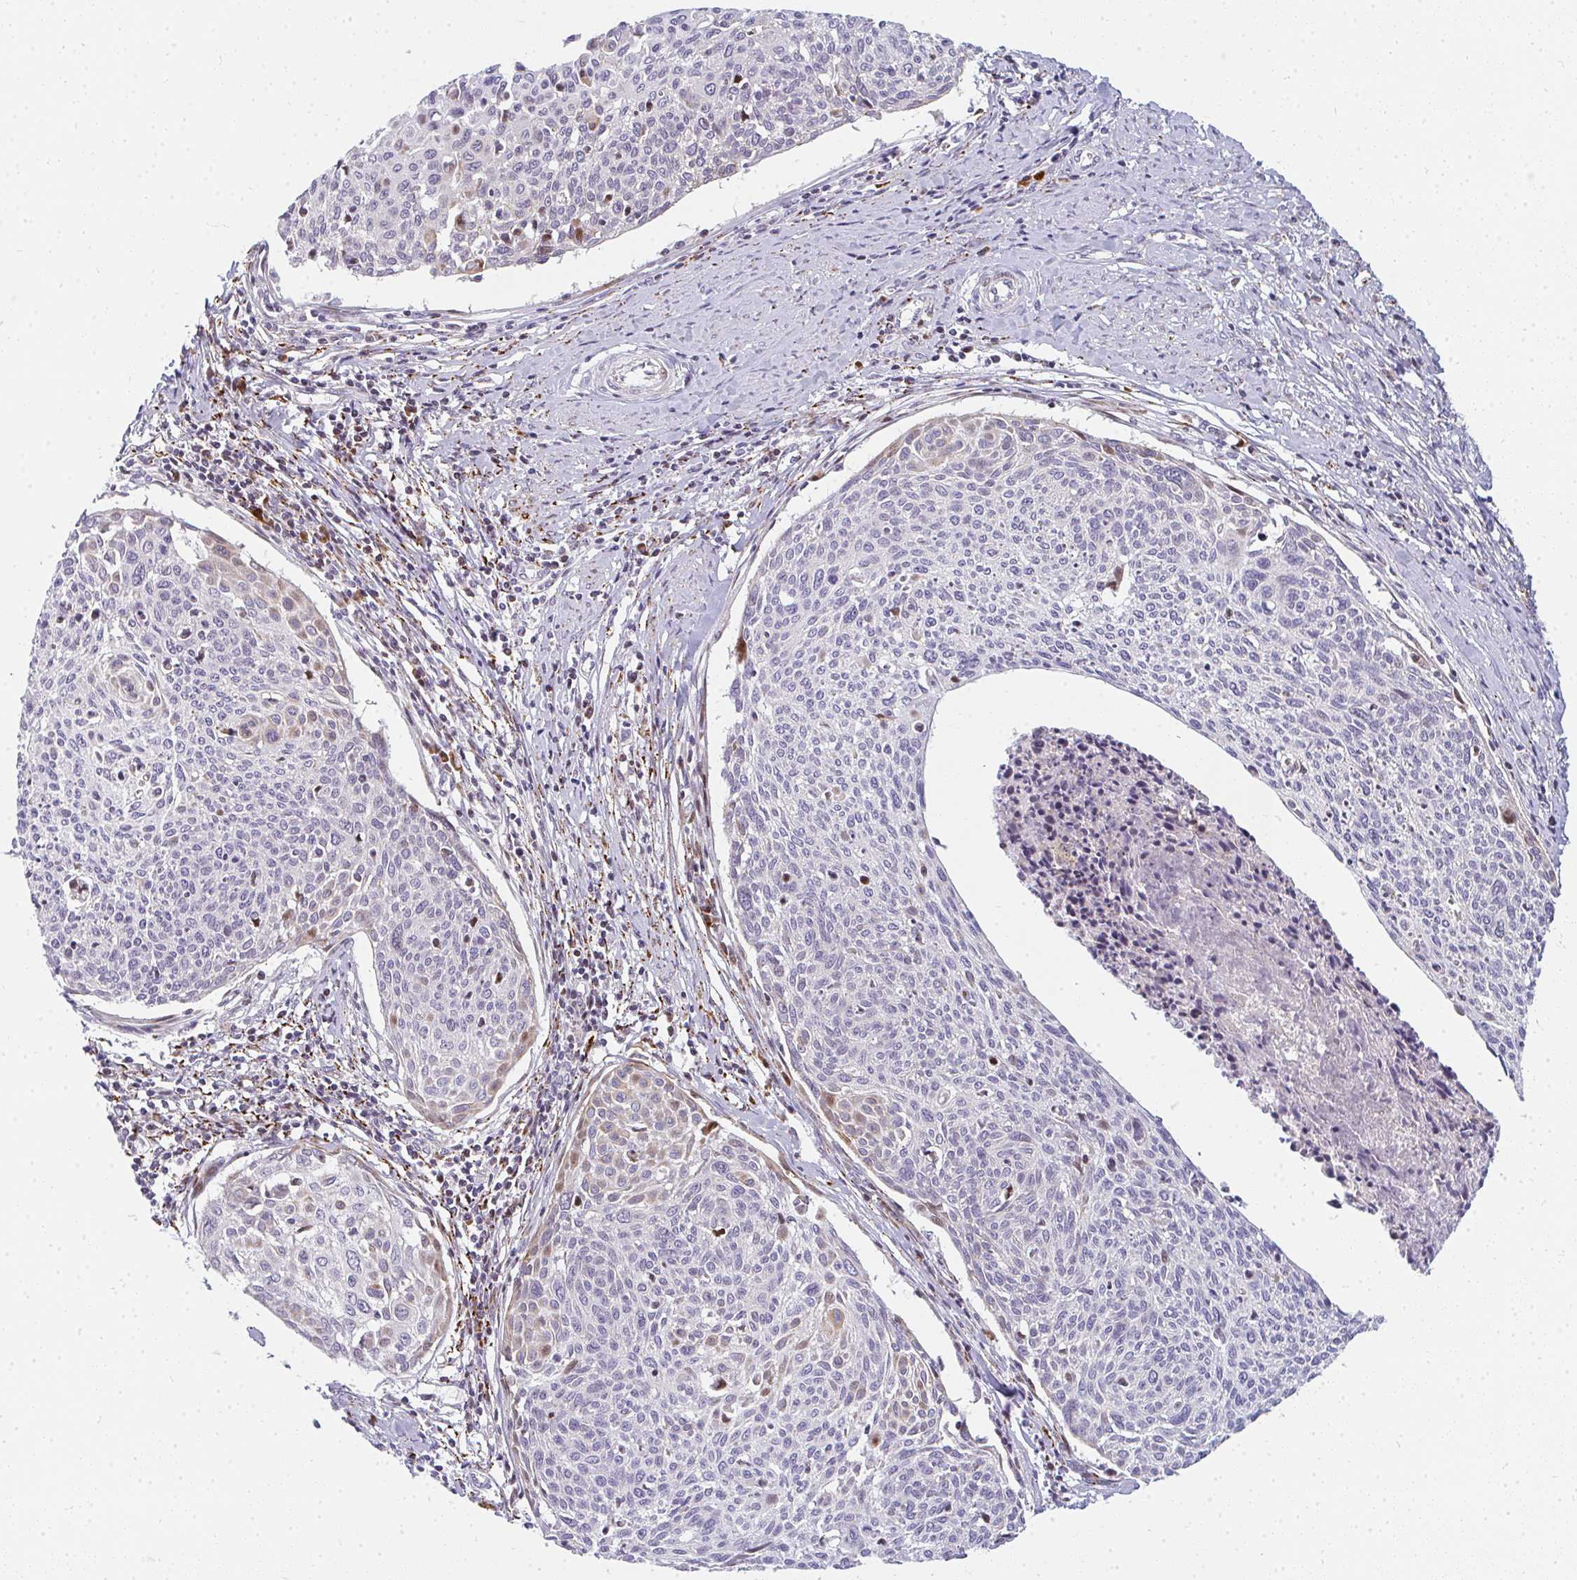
{"staining": {"intensity": "moderate", "quantity": "<25%", "location": "nuclear"}, "tissue": "cervical cancer", "cell_type": "Tumor cells", "image_type": "cancer", "snomed": [{"axis": "morphology", "description": "Squamous cell carcinoma, NOS"}, {"axis": "topography", "description": "Cervix"}], "caption": "This is a micrograph of immunohistochemistry staining of cervical cancer, which shows moderate positivity in the nuclear of tumor cells.", "gene": "PLA2G5", "patient": {"sex": "female", "age": 49}}